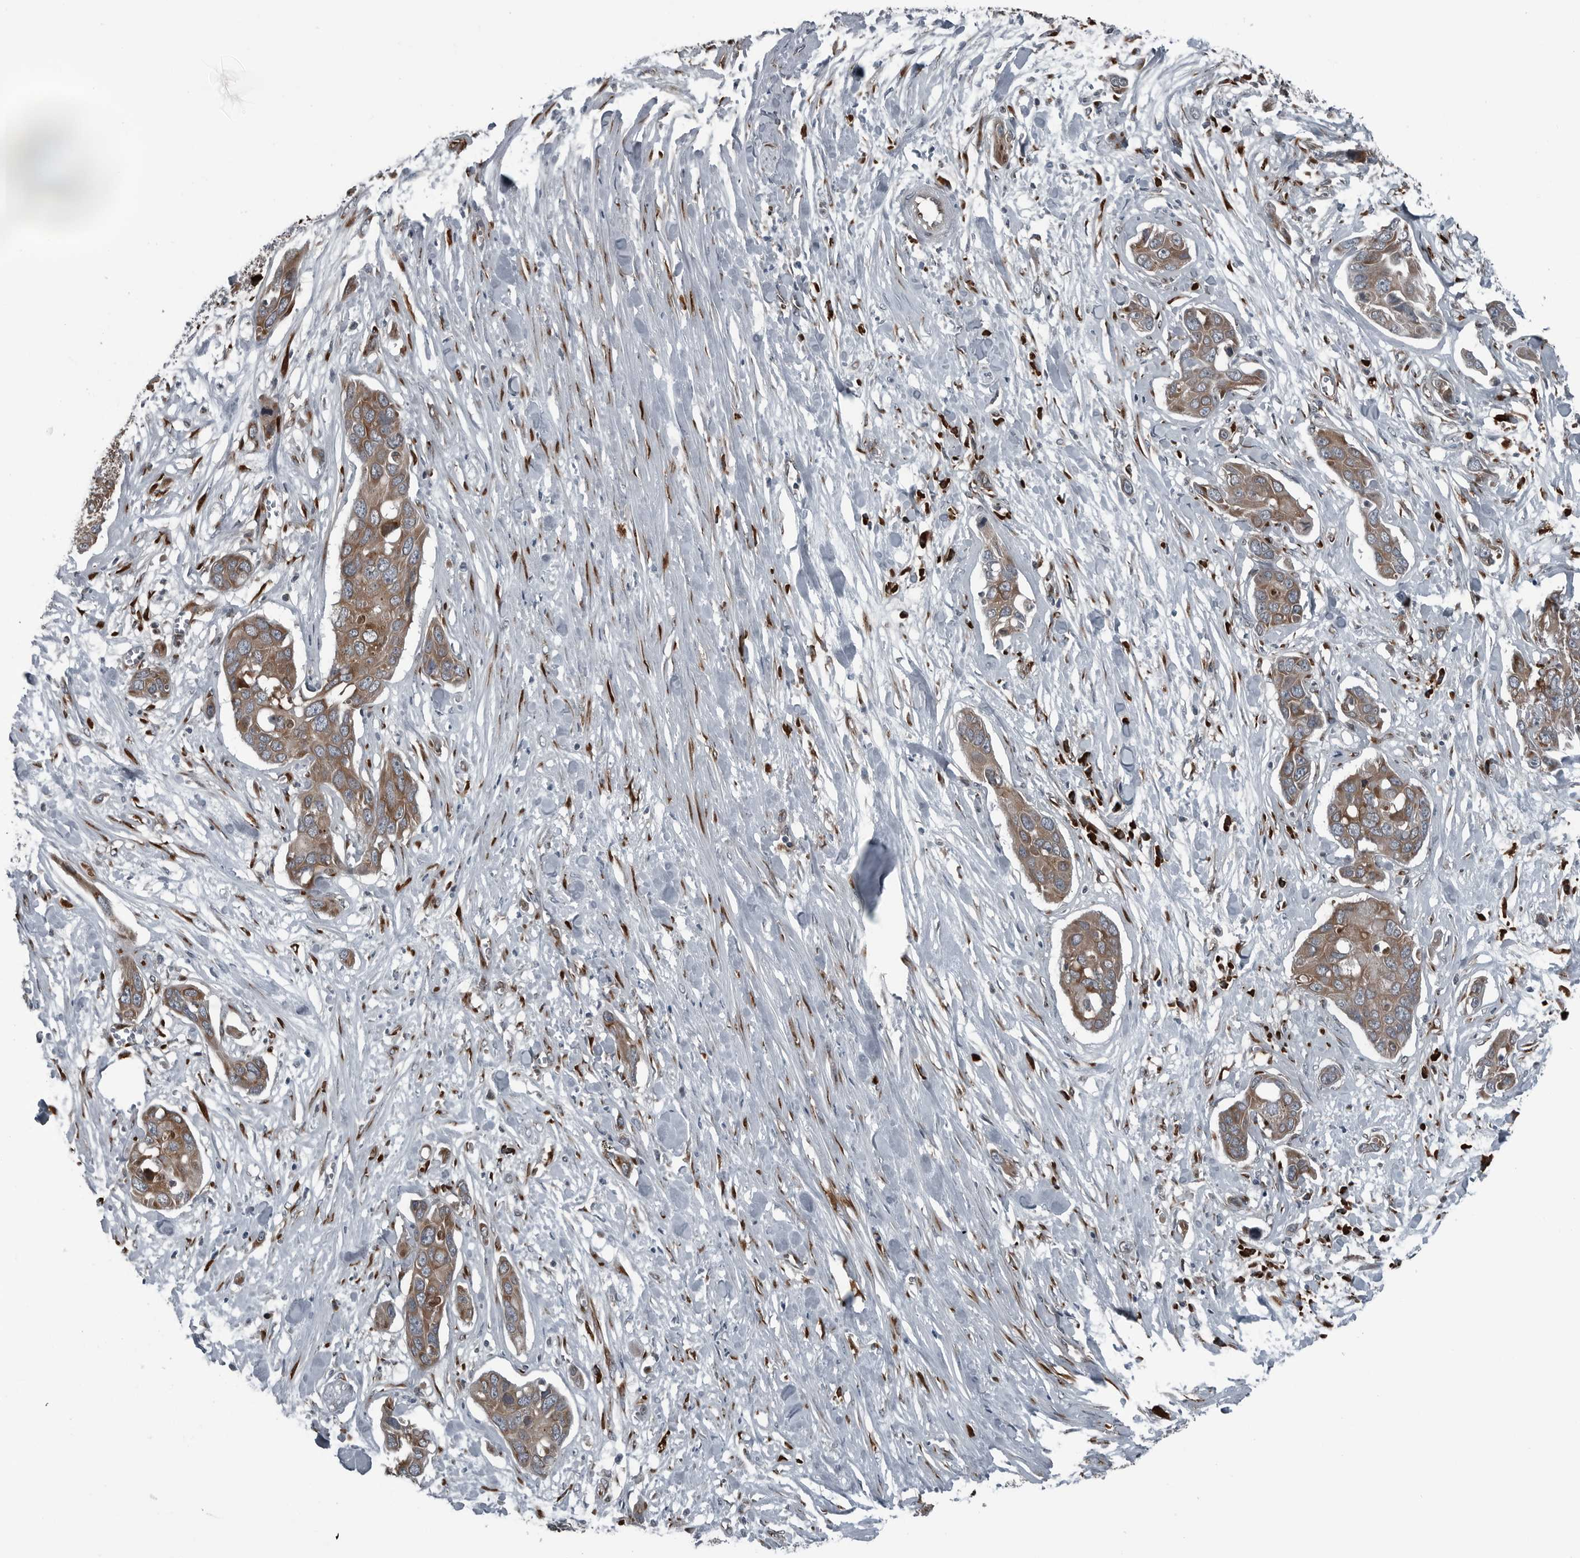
{"staining": {"intensity": "moderate", "quantity": ">75%", "location": "cytoplasmic/membranous"}, "tissue": "pancreatic cancer", "cell_type": "Tumor cells", "image_type": "cancer", "snomed": [{"axis": "morphology", "description": "Adenocarcinoma, NOS"}, {"axis": "topography", "description": "Pancreas"}], "caption": "Moderate cytoplasmic/membranous protein staining is seen in approximately >75% of tumor cells in adenocarcinoma (pancreatic). The staining was performed using DAB (3,3'-diaminobenzidine), with brown indicating positive protein expression. Nuclei are stained blue with hematoxylin.", "gene": "CEP85", "patient": {"sex": "female", "age": 60}}